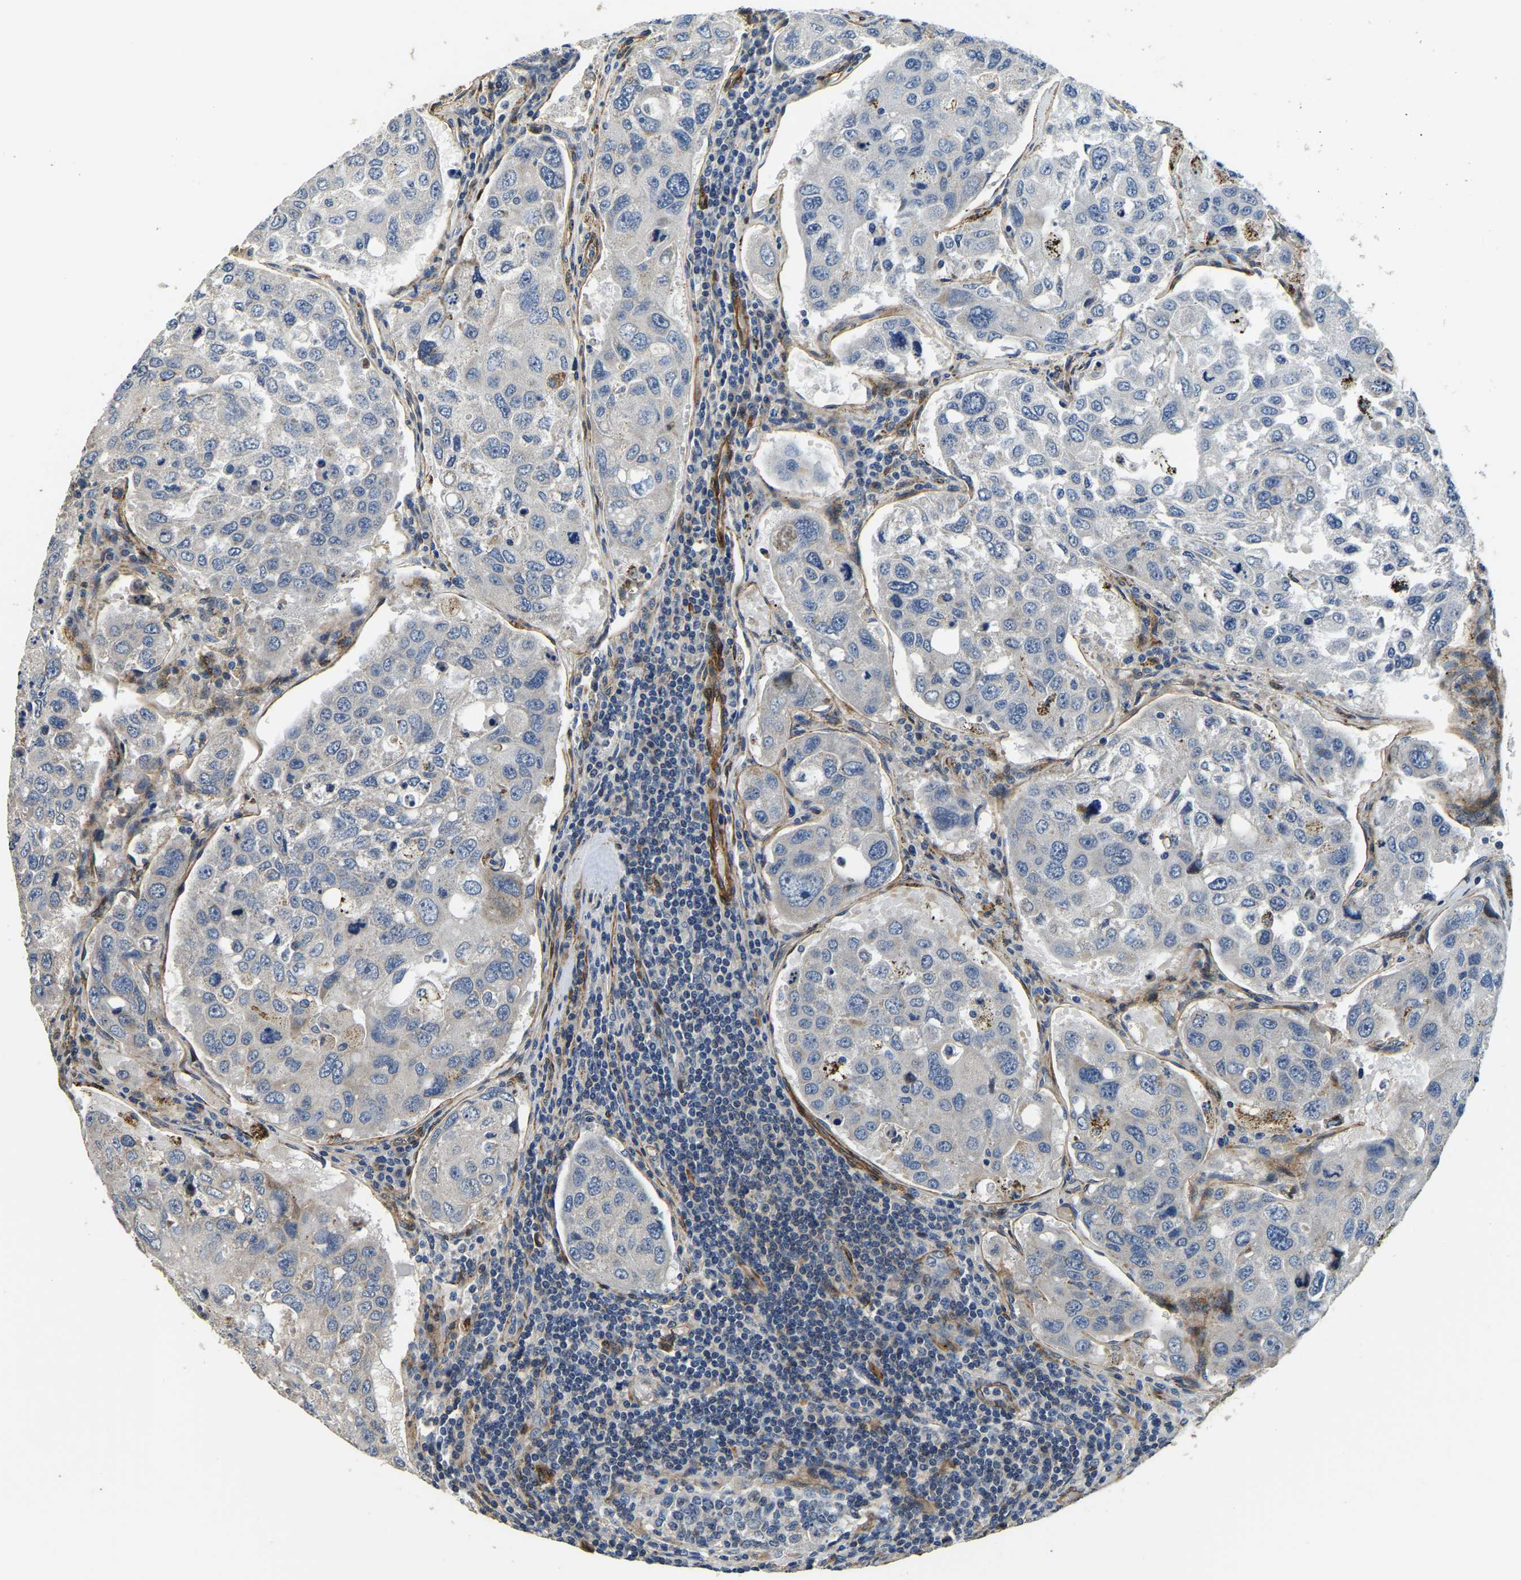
{"staining": {"intensity": "weak", "quantity": "<25%", "location": "cytoplasmic/membranous"}, "tissue": "urothelial cancer", "cell_type": "Tumor cells", "image_type": "cancer", "snomed": [{"axis": "morphology", "description": "Urothelial carcinoma, High grade"}, {"axis": "topography", "description": "Lymph node"}, {"axis": "topography", "description": "Urinary bladder"}], "caption": "A histopathology image of urothelial carcinoma (high-grade) stained for a protein displays no brown staining in tumor cells.", "gene": "RNF39", "patient": {"sex": "male", "age": 51}}